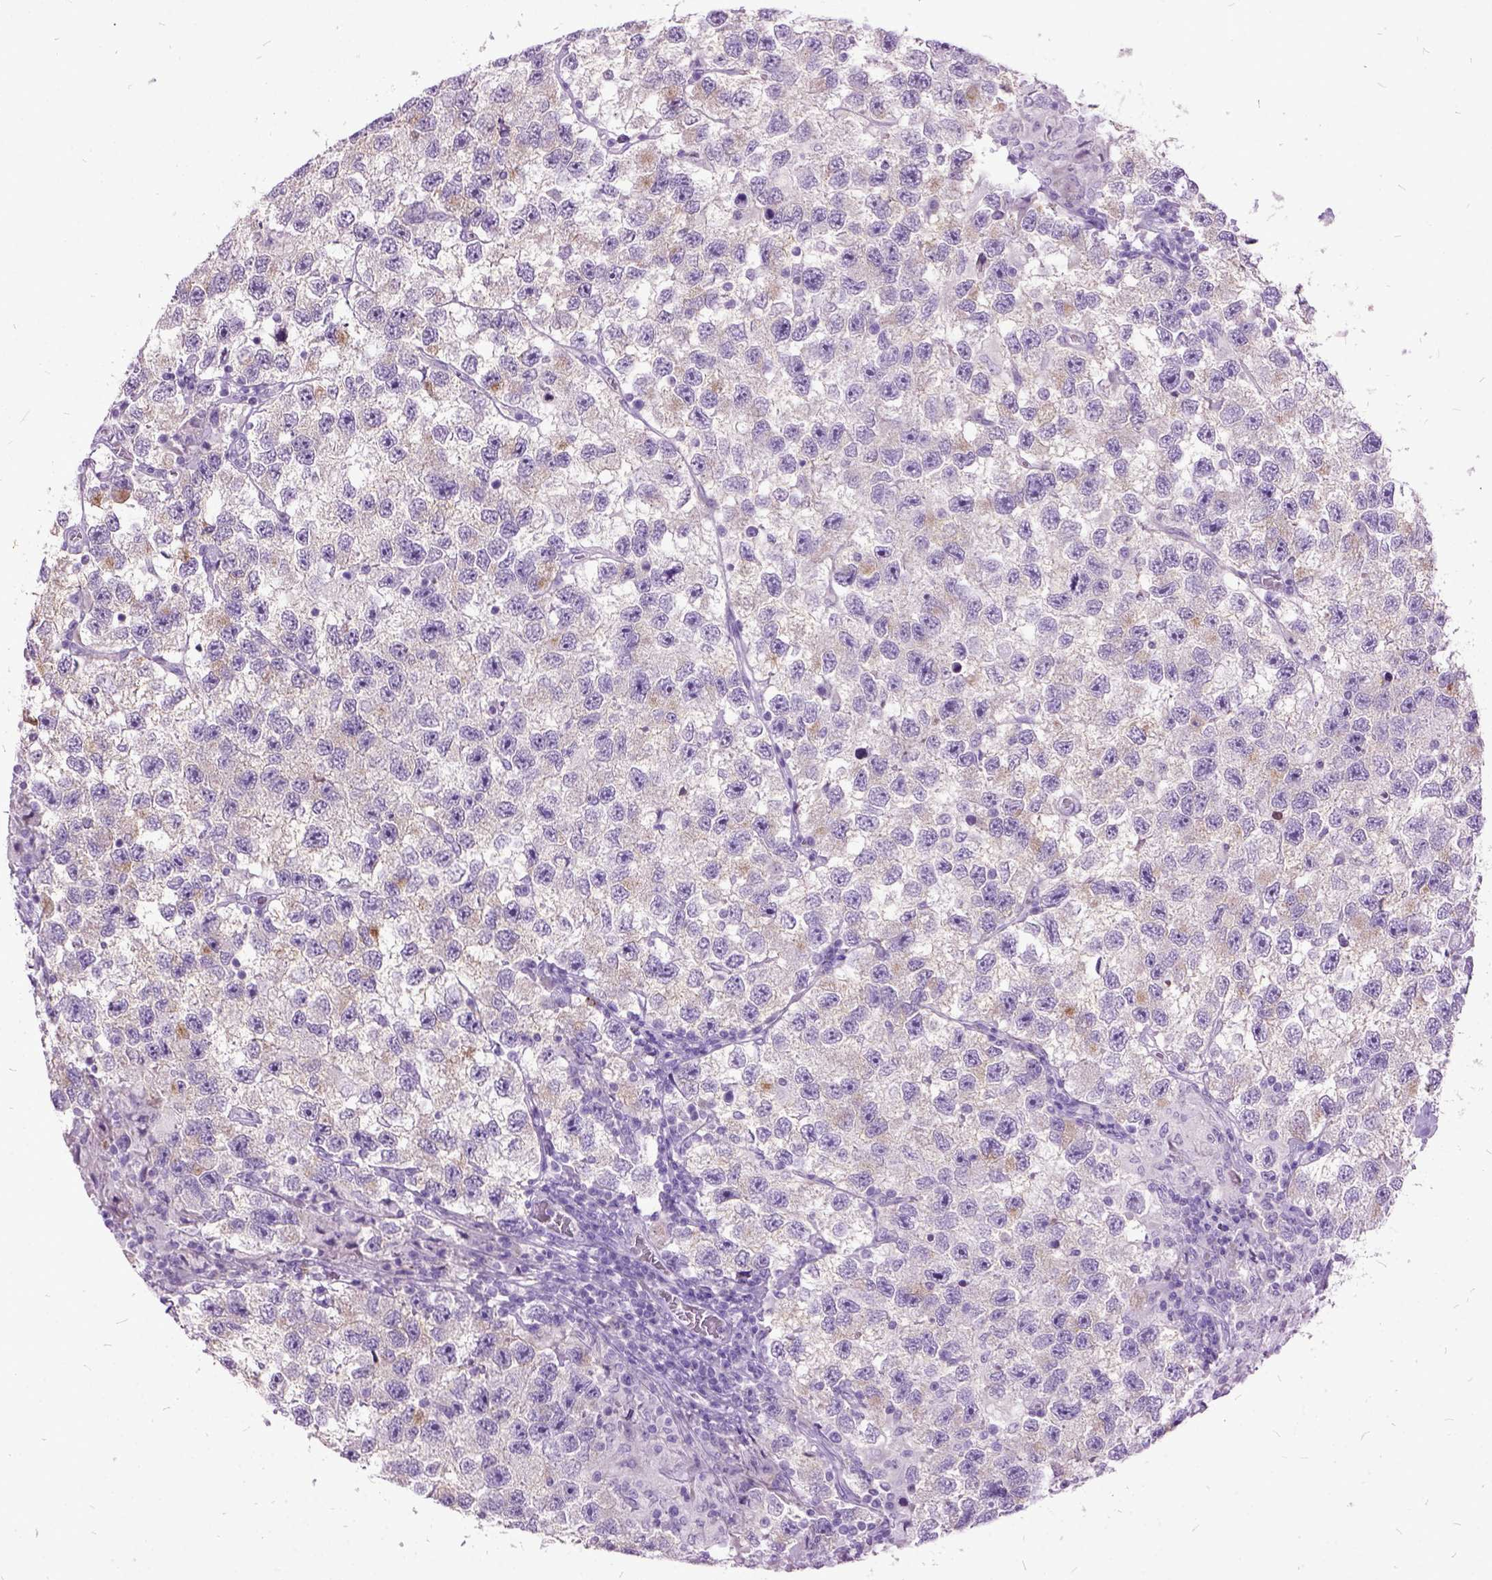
{"staining": {"intensity": "negative", "quantity": "none", "location": "none"}, "tissue": "testis cancer", "cell_type": "Tumor cells", "image_type": "cancer", "snomed": [{"axis": "morphology", "description": "Seminoma, NOS"}, {"axis": "topography", "description": "Testis"}], "caption": "Tumor cells are negative for brown protein staining in seminoma (testis). Nuclei are stained in blue.", "gene": "MME", "patient": {"sex": "male", "age": 26}}